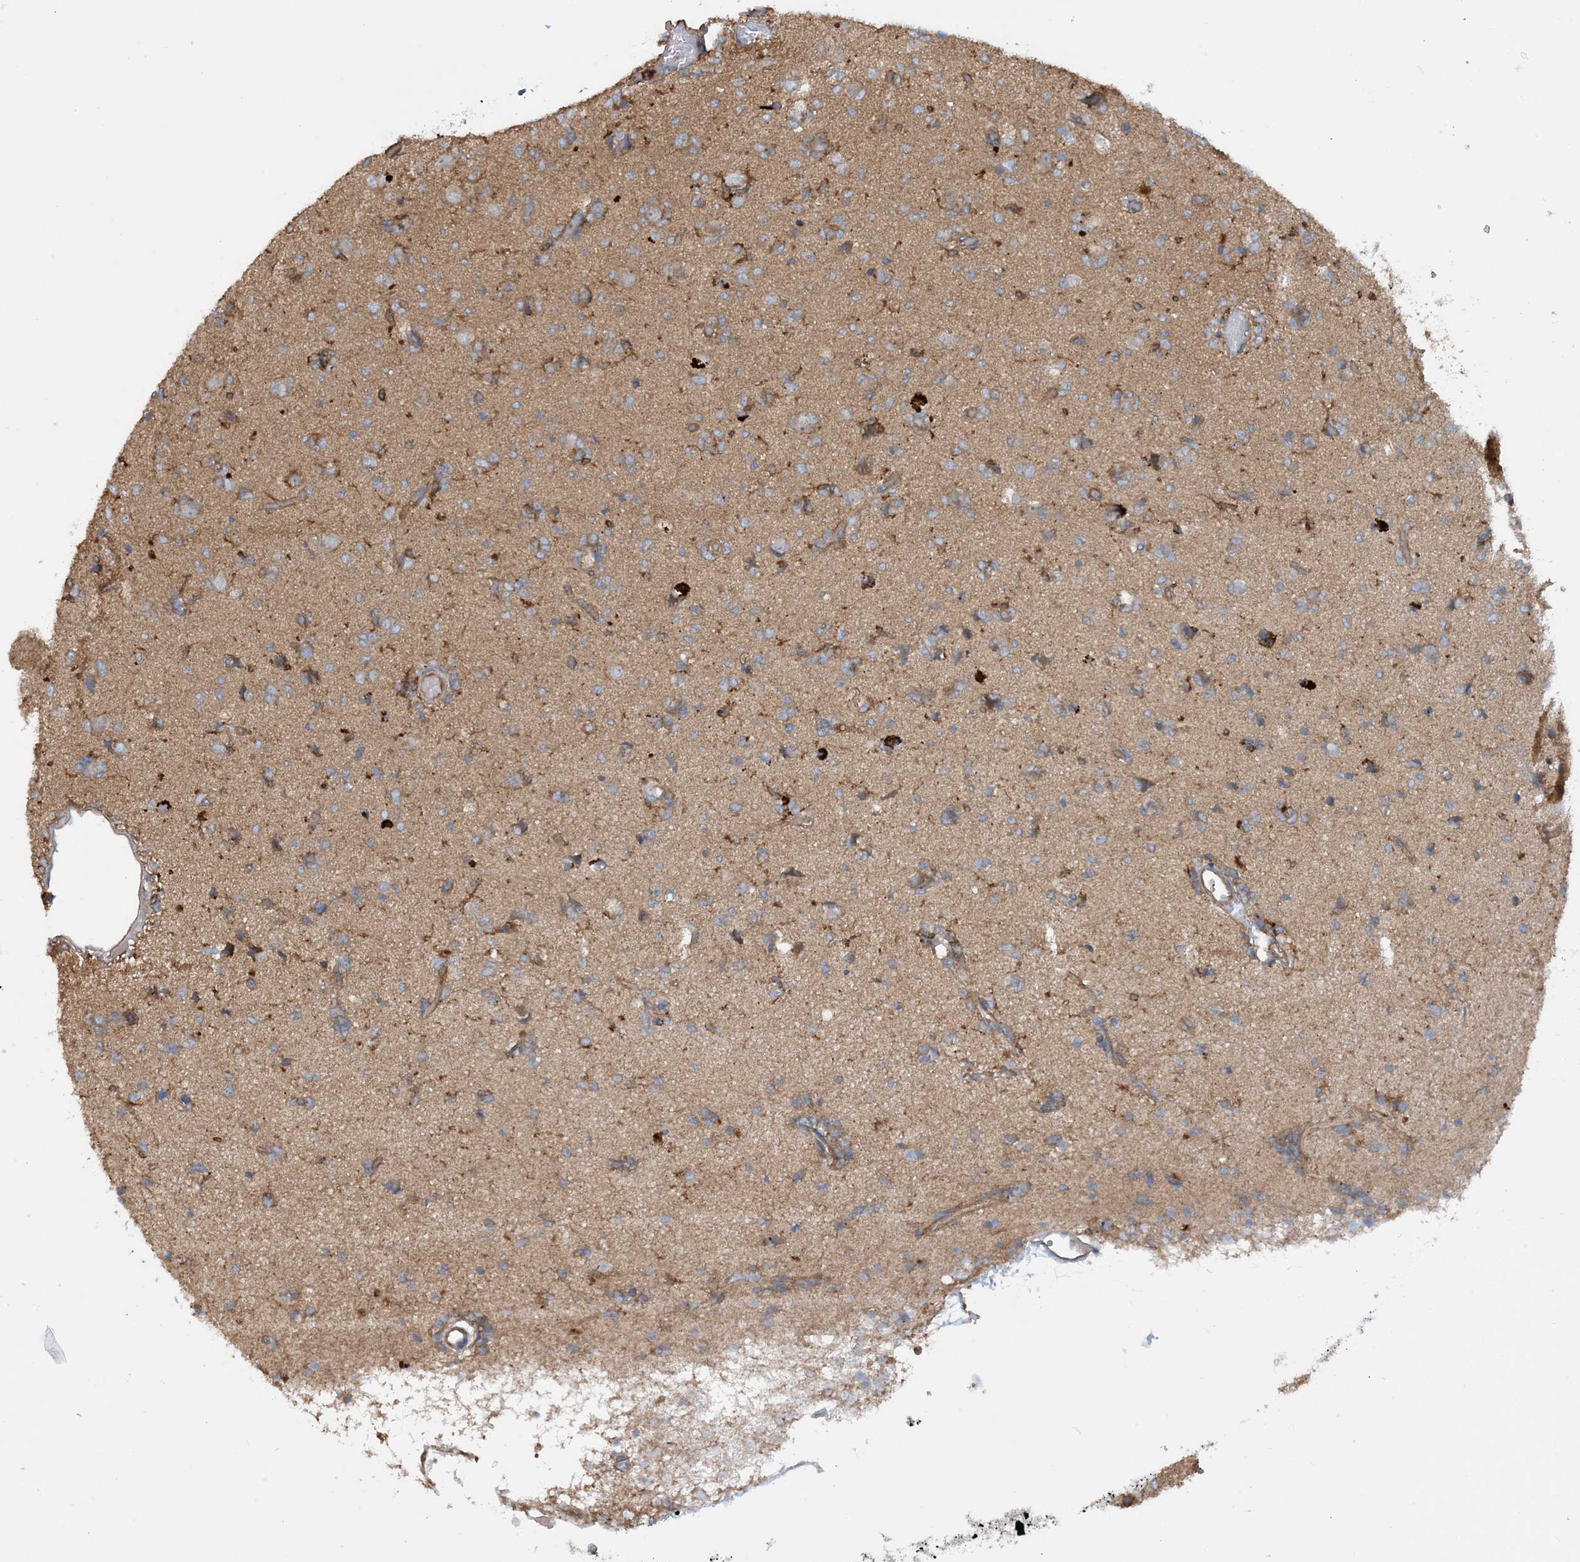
{"staining": {"intensity": "negative", "quantity": "none", "location": "none"}, "tissue": "glioma", "cell_type": "Tumor cells", "image_type": "cancer", "snomed": [{"axis": "morphology", "description": "Glioma, malignant, High grade"}, {"axis": "topography", "description": "Brain"}], "caption": "Immunohistochemical staining of malignant high-grade glioma reveals no significant staining in tumor cells.", "gene": "SFMBT2", "patient": {"sex": "female", "age": 59}}